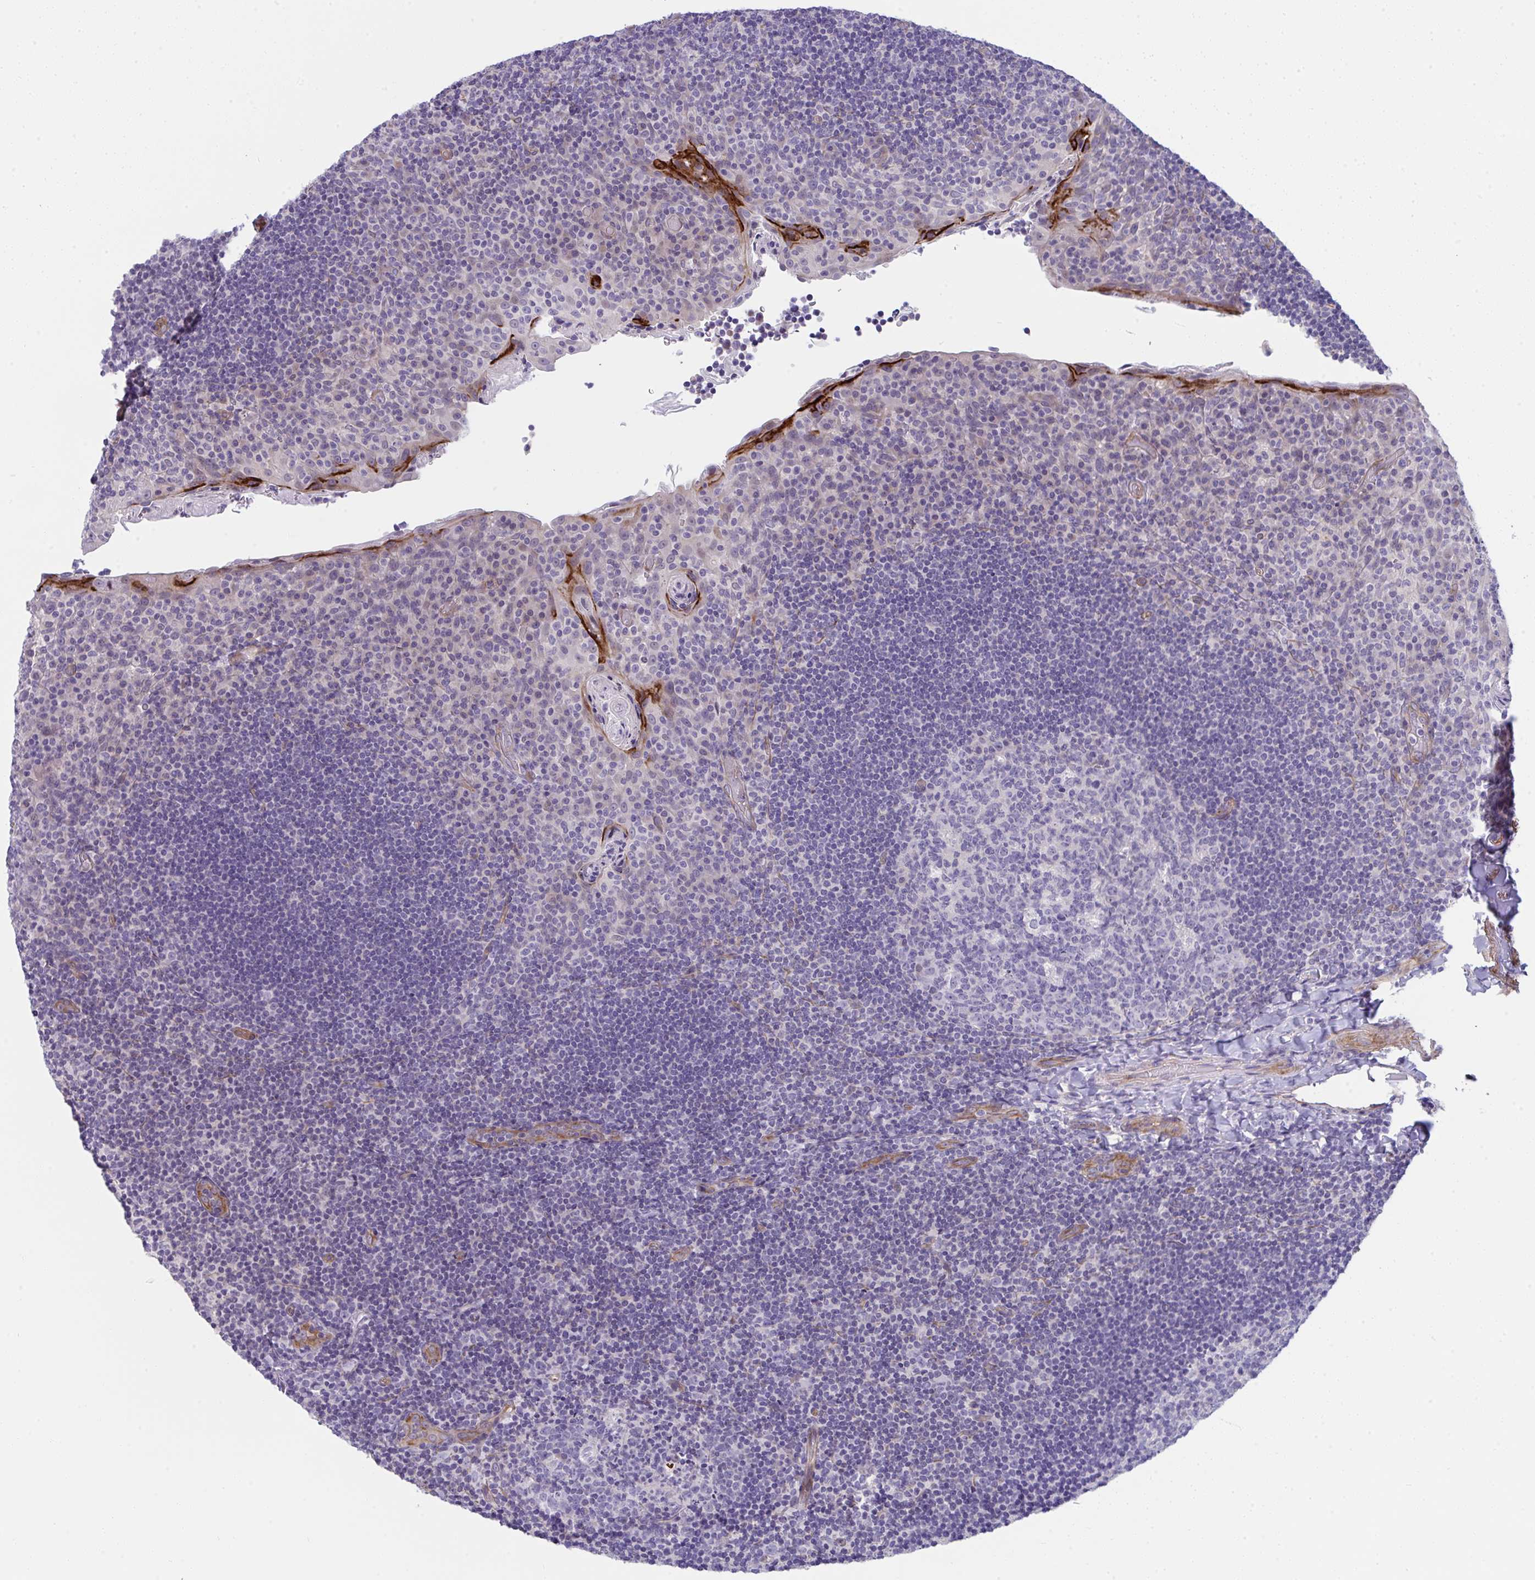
{"staining": {"intensity": "negative", "quantity": "none", "location": "none"}, "tissue": "tonsil", "cell_type": "Germinal center cells", "image_type": "normal", "snomed": [{"axis": "morphology", "description": "Normal tissue, NOS"}, {"axis": "topography", "description": "Tonsil"}], "caption": "Immunohistochemistry image of benign tonsil: tonsil stained with DAB (3,3'-diaminobenzidine) shows no significant protein positivity in germinal center cells. (DAB (3,3'-diaminobenzidine) IHC with hematoxylin counter stain).", "gene": "MYL12A", "patient": {"sex": "male", "age": 17}}